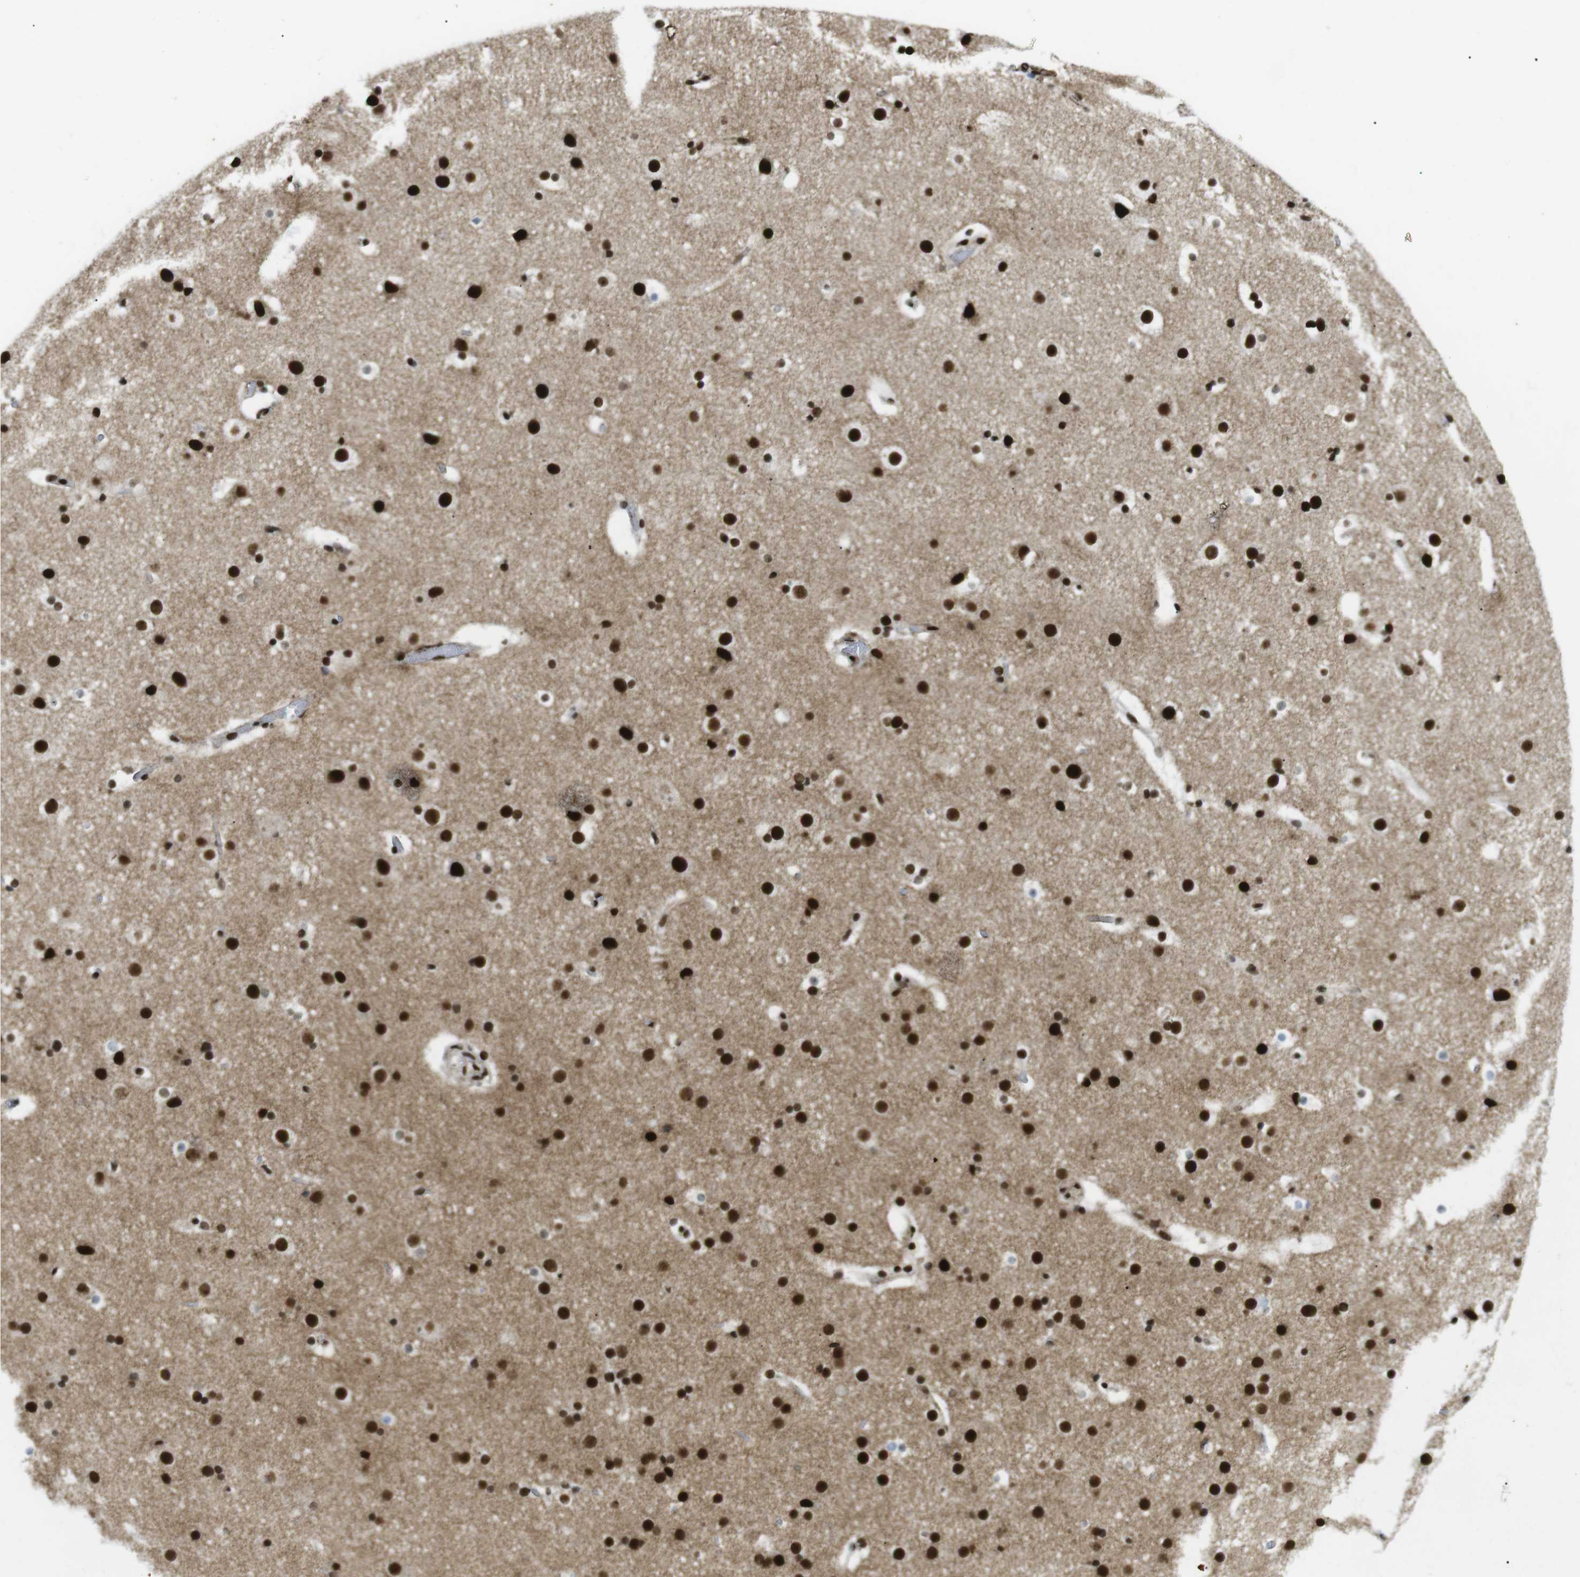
{"staining": {"intensity": "strong", "quantity": ">75%", "location": "nuclear"}, "tissue": "cerebral cortex", "cell_type": "Endothelial cells", "image_type": "normal", "snomed": [{"axis": "morphology", "description": "Normal tissue, NOS"}, {"axis": "topography", "description": "Cerebral cortex"}], "caption": "Immunohistochemistry of benign human cerebral cortex exhibits high levels of strong nuclear positivity in approximately >75% of endothelial cells.", "gene": "ARID1A", "patient": {"sex": "male", "age": 57}}